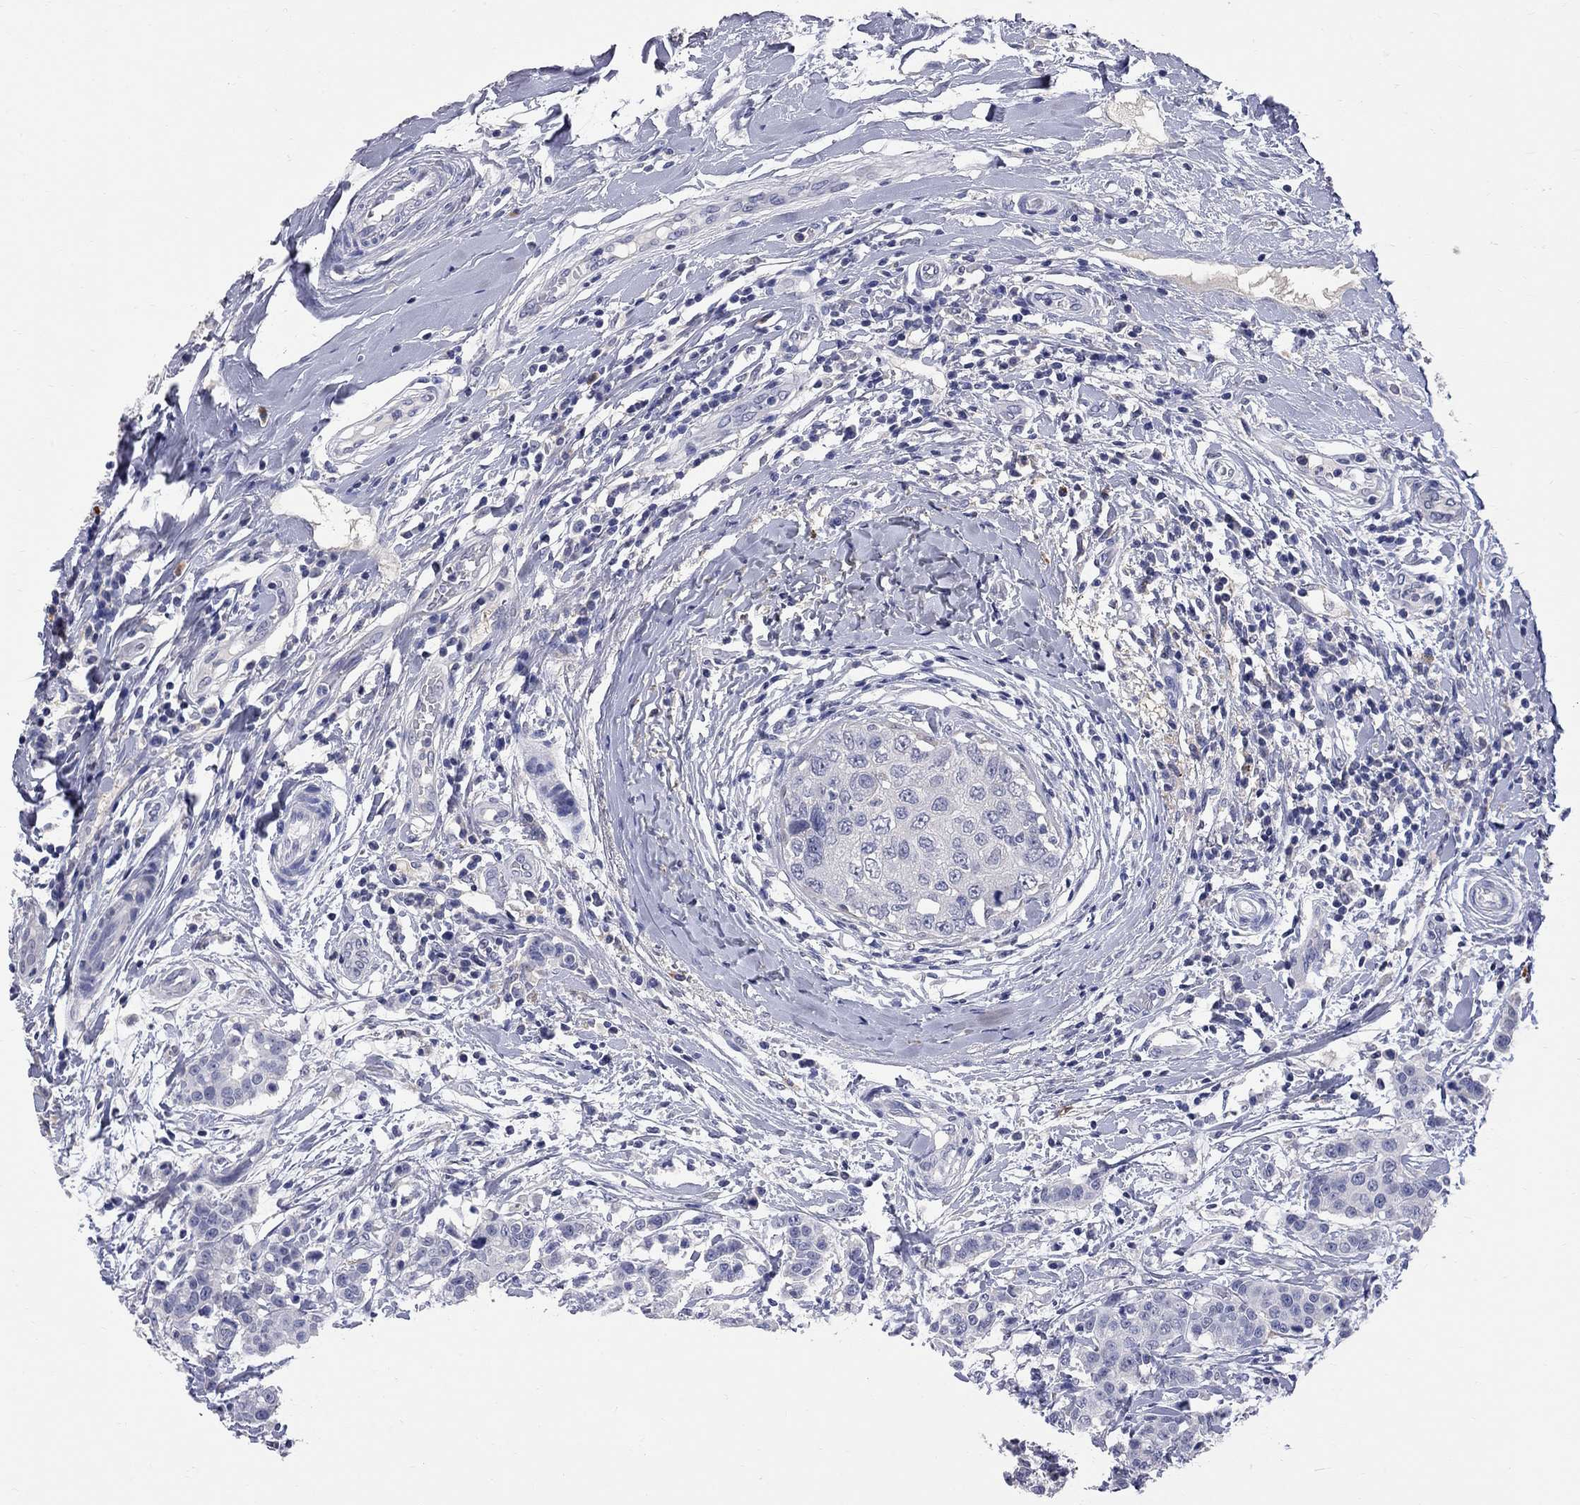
{"staining": {"intensity": "negative", "quantity": "none", "location": "none"}, "tissue": "breast cancer", "cell_type": "Tumor cells", "image_type": "cancer", "snomed": [{"axis": "morphology", "description": "Duct carcinoma"}, {"axis": "topography", "description": "Breast"}], "caption": "Immunohistochemical staining of breast invasive ductal carcinoma exhibits no significant expression in tumor cells.", "gene": "FAM221B", "patient": {"sex": "female", "age": 27}}